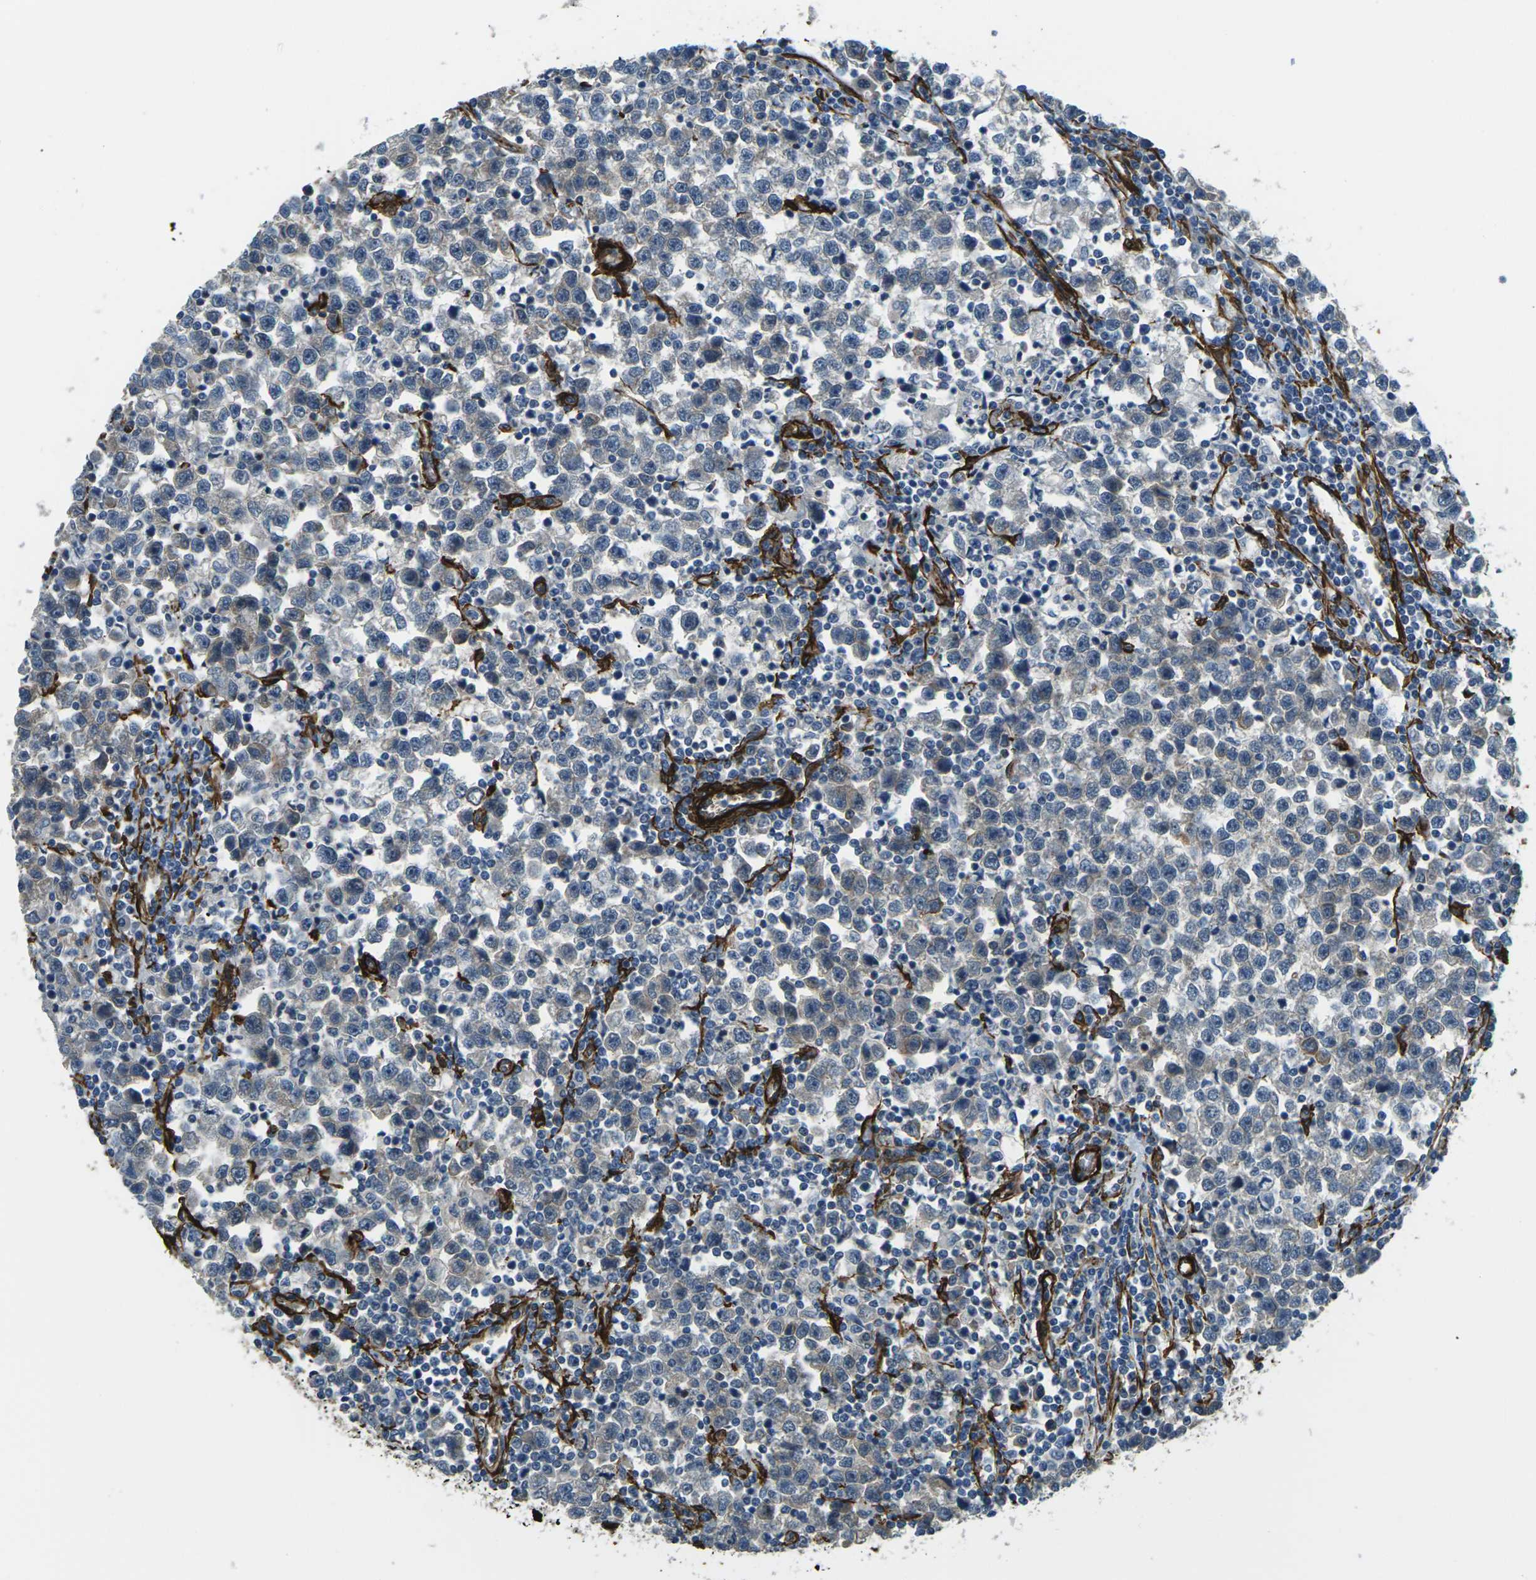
{"staining": {"intensity": "negative", "quantity": "none", "location": "none"}, "tissue": "testis cancer", "cell_type": "Tumor cells", "image_type": "cancer", "snomed": [{"axis": "morphology", "description": "Seminoma, NOS"}, {"axis": "topography", "description": "Testis"}], "caption": "IHC image of human seminoma (testis) stained for a protein (brown), which exhibits no positivity in tumor cells. (IHC, brightfield microscopy, high magnification).", "gene": "GRAMD1C", "patient": {"sex": "male", "age": 43}}